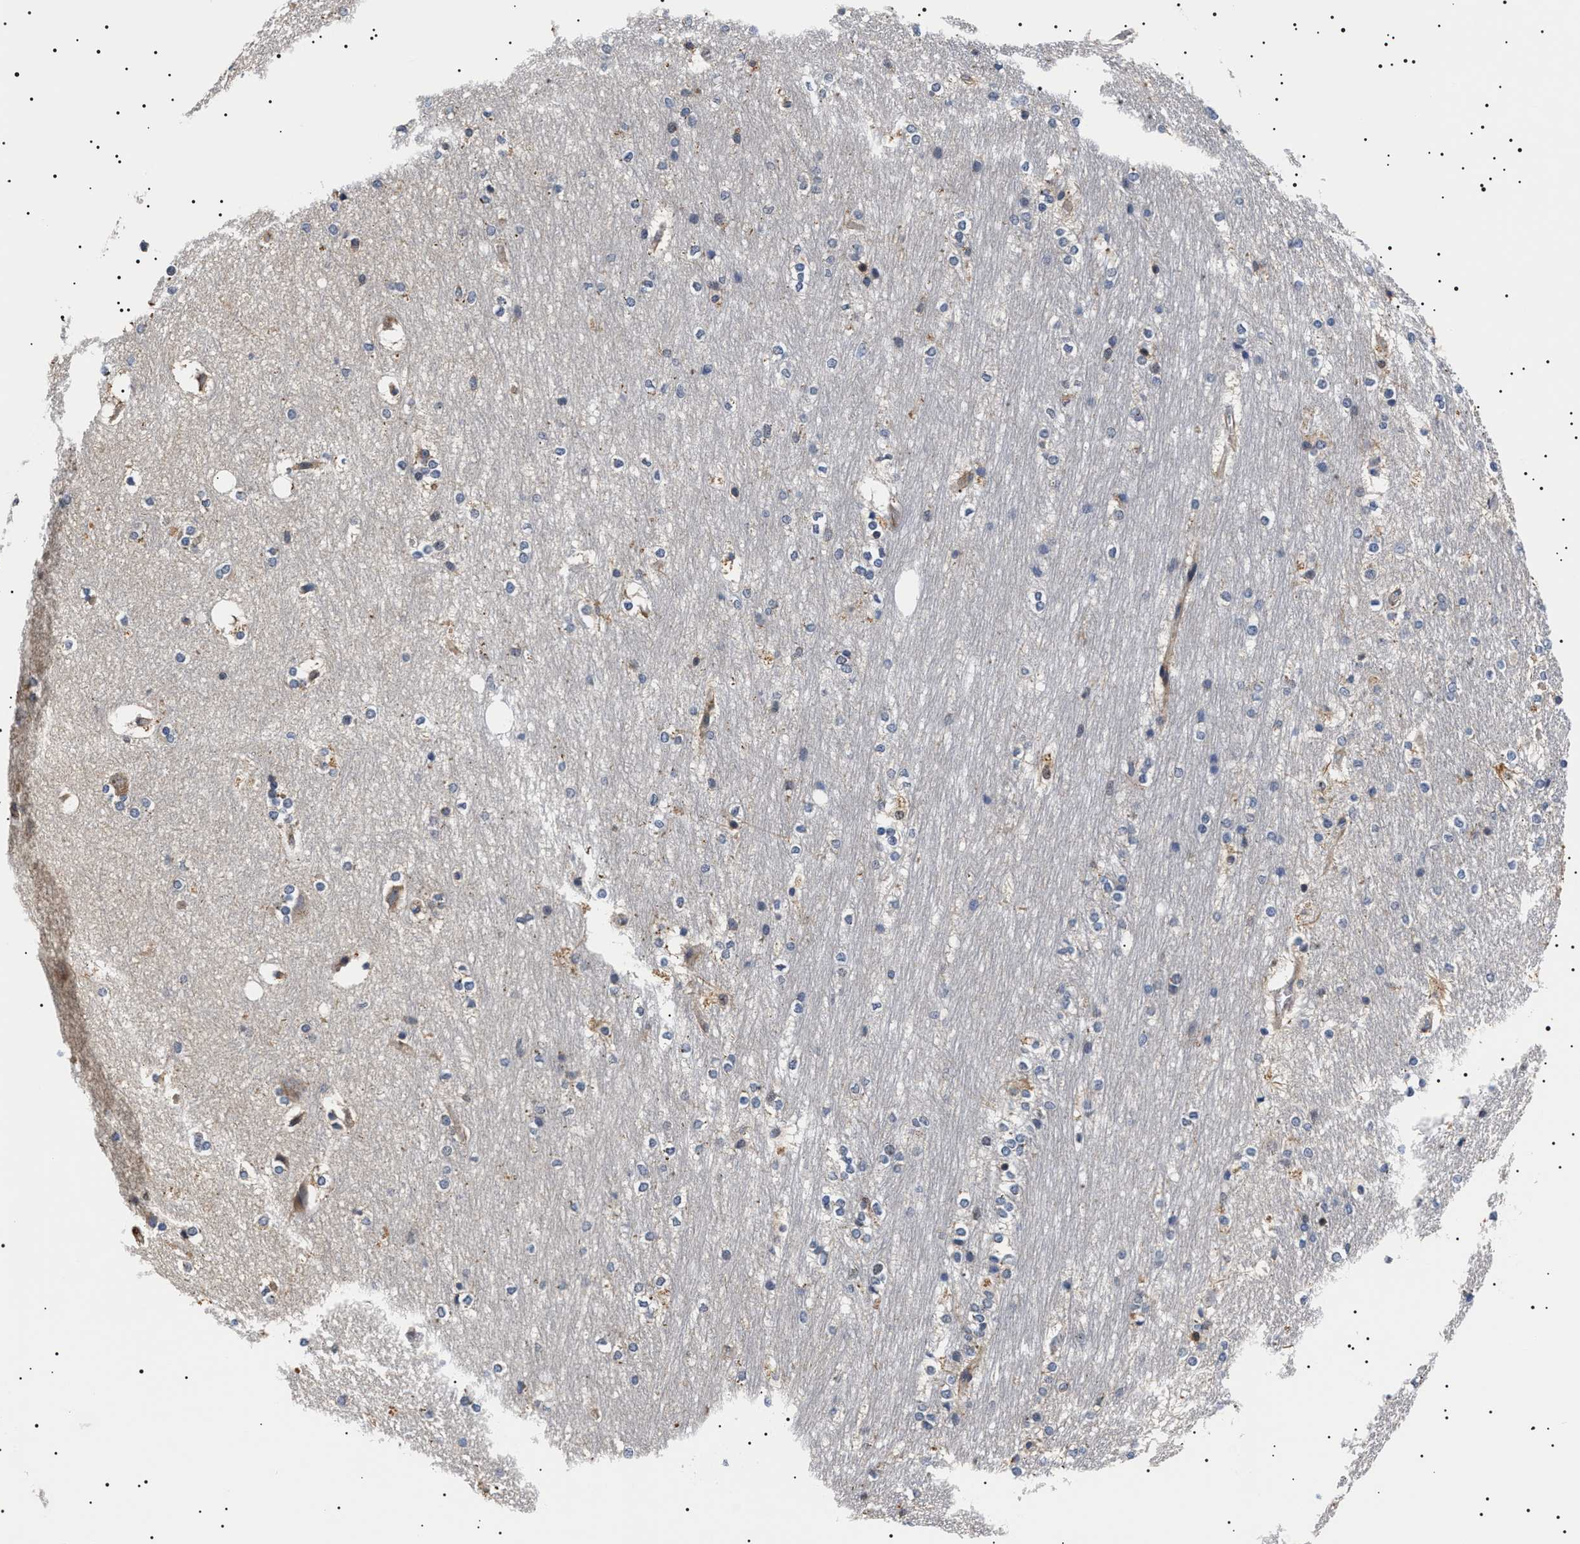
{"staining": {"intensity": "weak", "quantity": "<25%", "location": "cytoplasmic/membranous"}, "tissue": "hippocampus", "cell_type": "Glial cells", "image_type": "normal", "snomed": [{"axis": "morphology", "description": "Normal tissue, NOS"}, {"axis": "topography", "description": "Hippocampus"}], "caption": "IHC micrograph of normal hippocampus stained for a protein (brown), which reveals no staining in glial cells. (Stains: DAB (3,3'-diaminobenzidine) immunohistochemistry with hematoxylin counter stain, Microscopy: brightfield microscopy at high magnification).", "gene": "SLC4A7", "patient": {"sex": "female", "age": 19}}